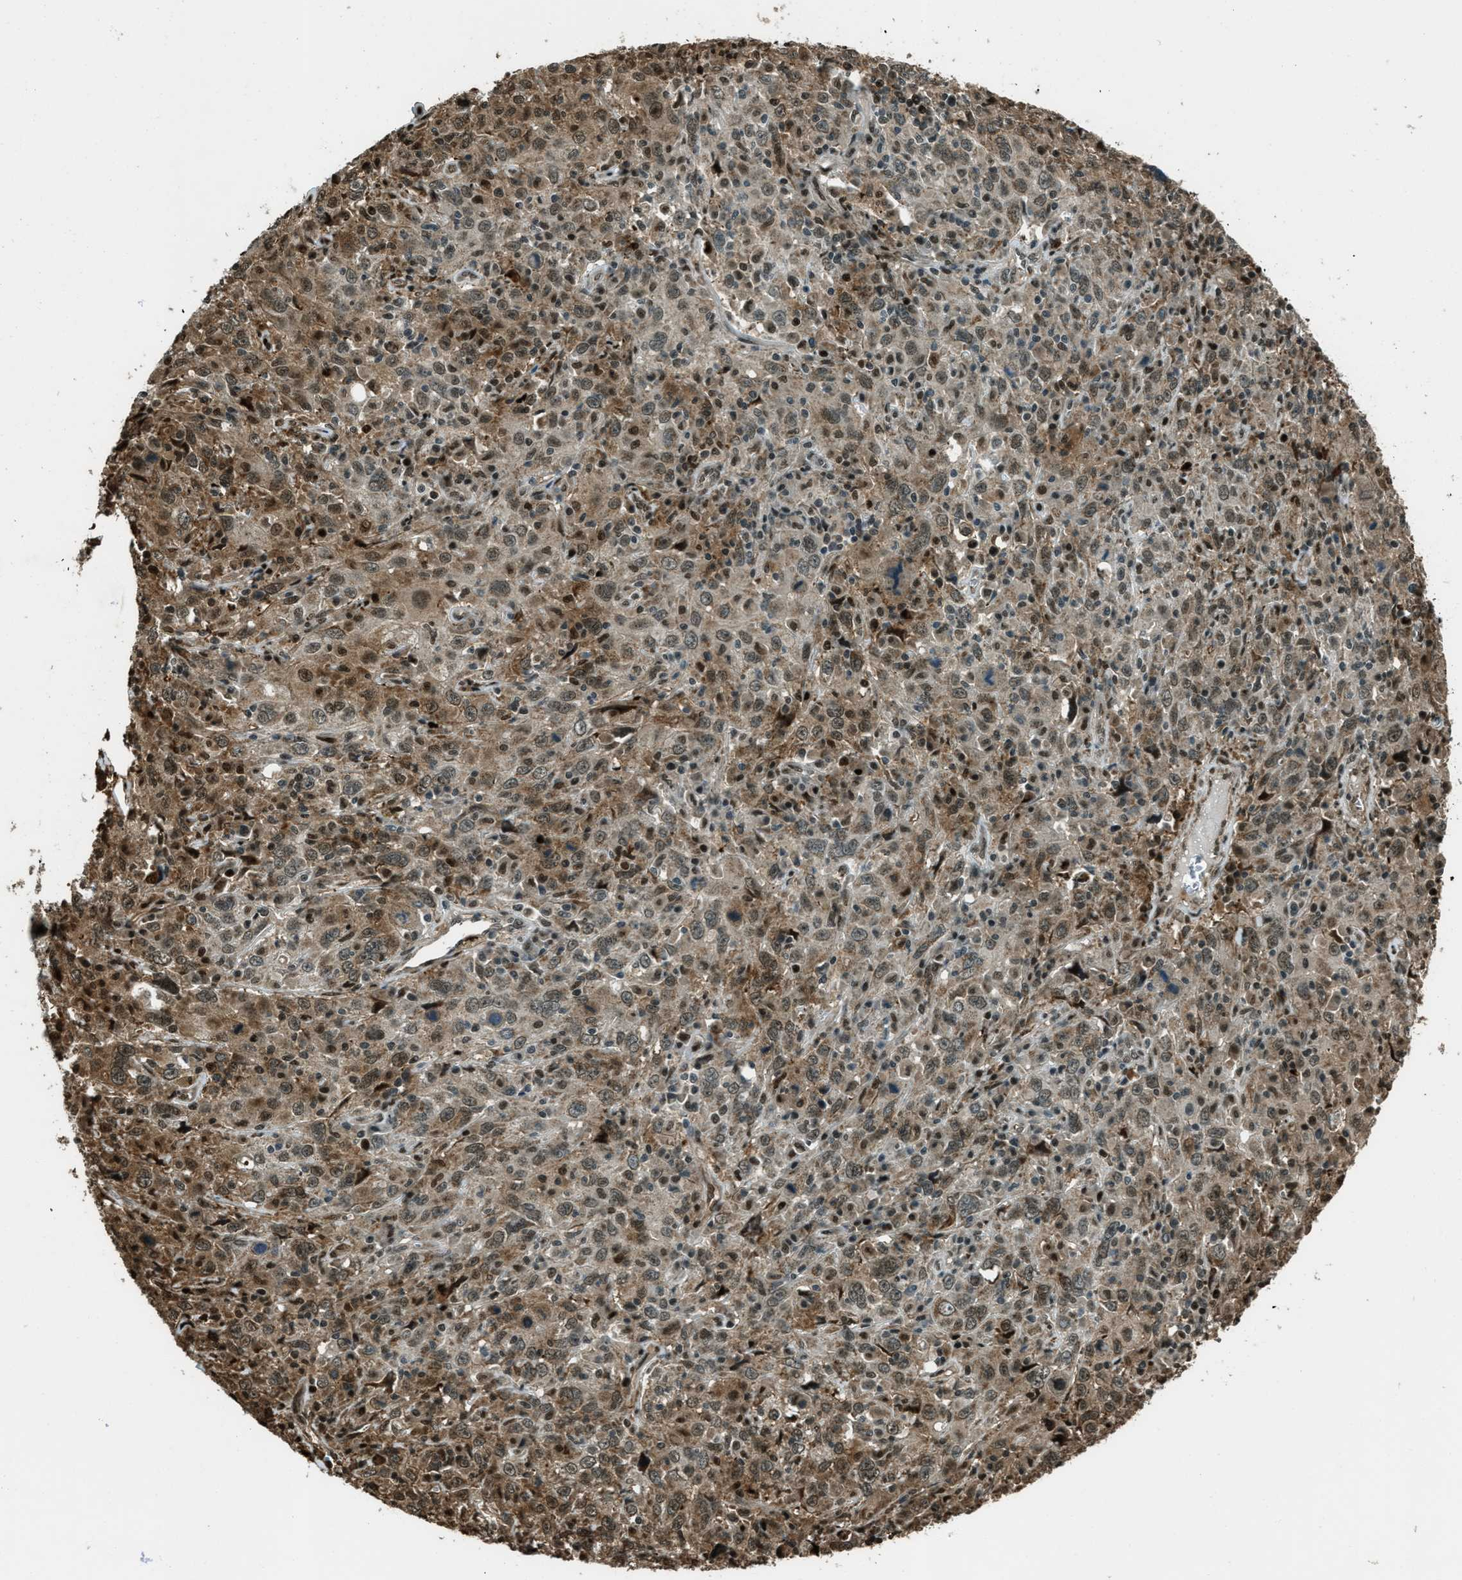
{"staining": {"intensity": "moderate", "quantity": ">75%", "location": "cytoplasmic/membranous,nuclear"}, "tissue": "cervical cancer", "cell_type": "Tumor cells", "image_type": "cancer", "snomed": [{"axis": "morphology", "description": "Squamous cell carcinoma, NOS"}, {"axis": "topography", "description": "Cervix"}], "caption": "Brown immunohistochemical staining in human cervical cancer exhibits moderate cytoplasmic/membranous and nuclear expression in about >75% of tumor cells.", "gene": "TARDBP", "patient": {"sex": "female", "age": 46}}